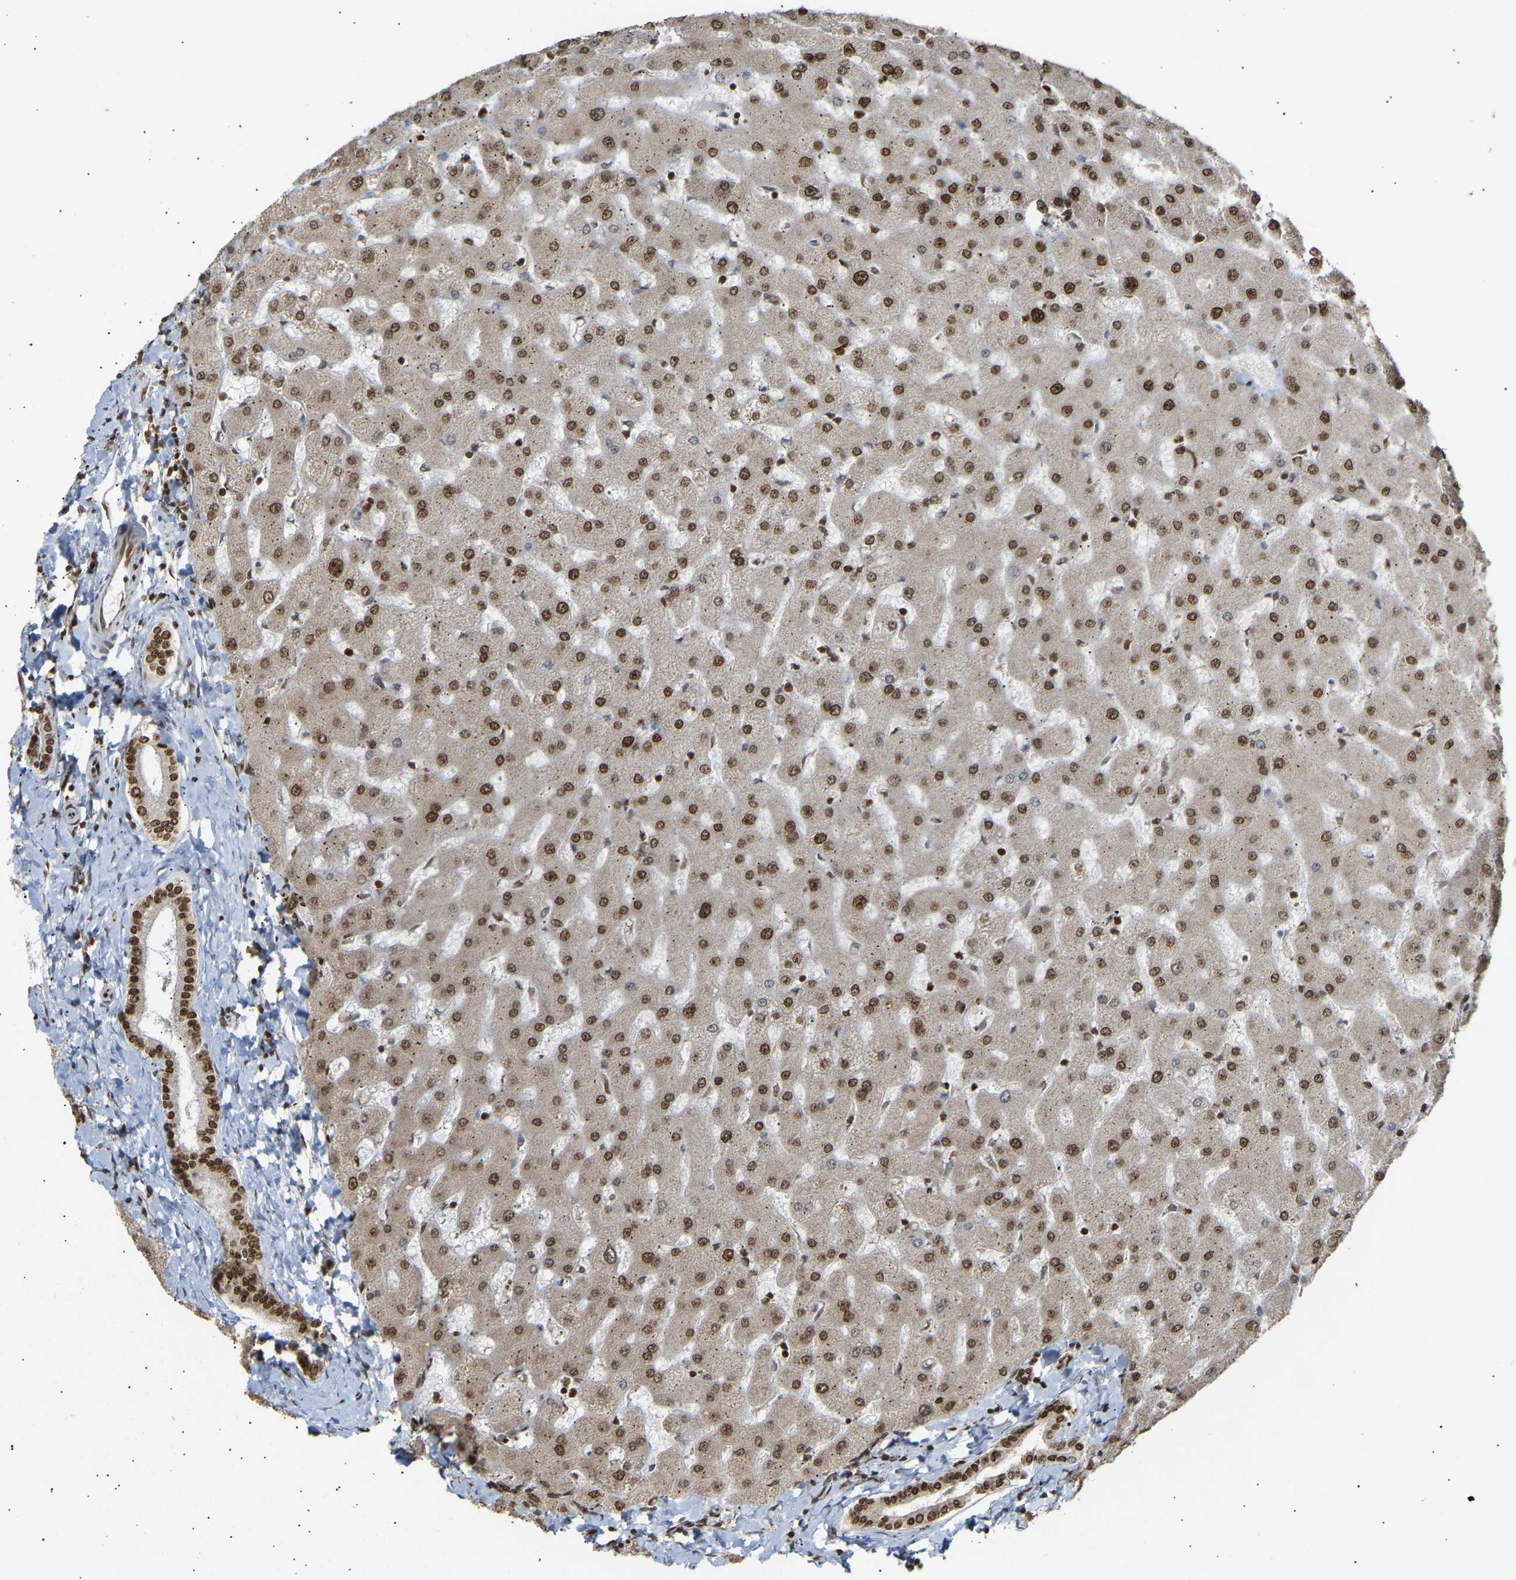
{"staining": {"intensity": "strong", "quantity": ">75%", "location": "nuclear"}, "tissue": "liver", "cell_type": "Cholangiocytes", "image_type": "normal", "snomed": [{"axis": "morphology", "description": "Normal tissue, NOS"}, {"axis": "topography", "description": "Liver"}], "caption": "An IHC histopathology image of benign tissue is shown. Protein staining in brown labels strong nuclear positivity in liver within cholangiocytes. Nuclei are stained in blue.", "gene": "ALYREF", "patient": {"sex": "female", "age": 63}}